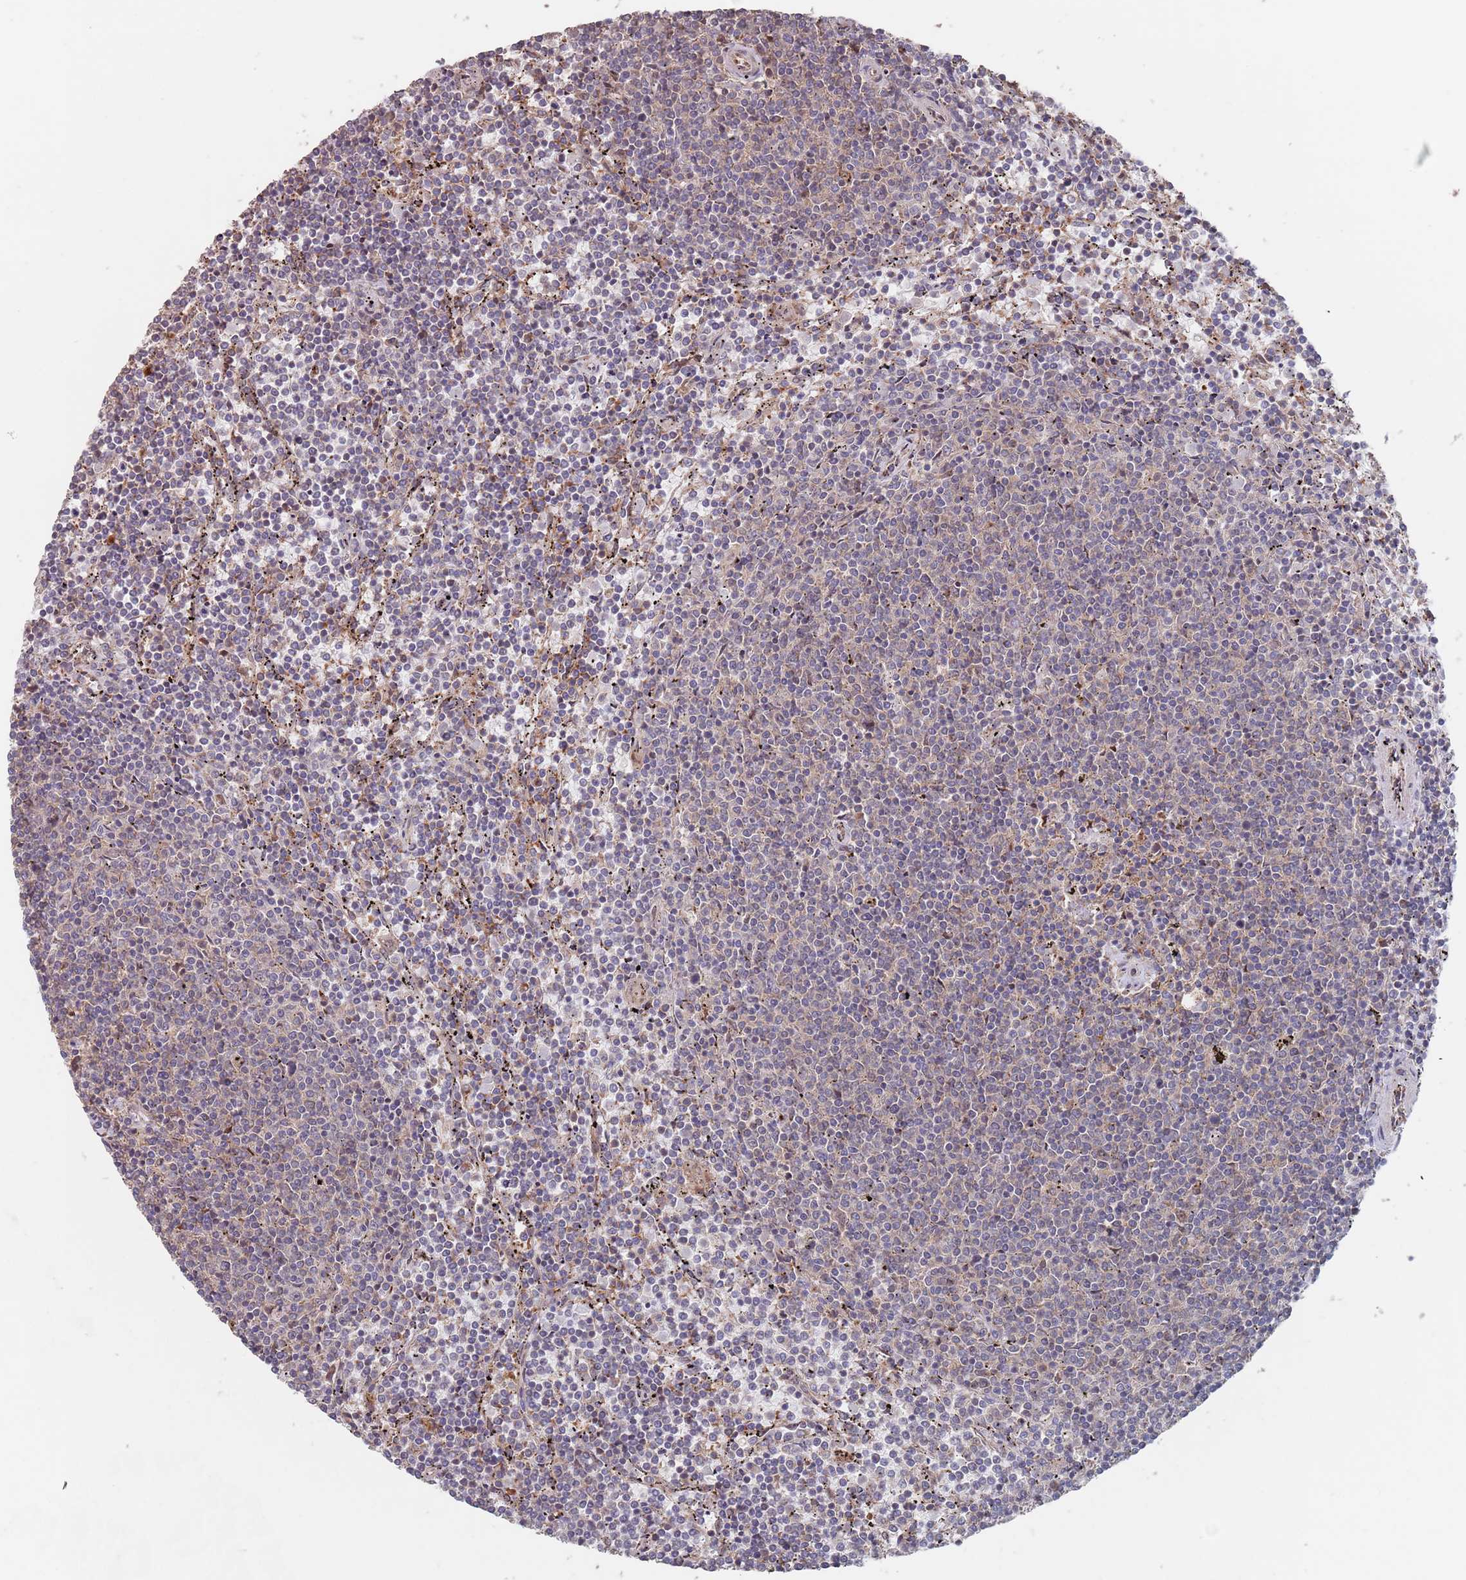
{"staining": {"intensity": "weak", "quantity": "<25%", "location": "cytoplasmic/membranous"}, "tissue": "lymphoma", "cell_type": "Tumor cells", "image_type": "cancer", "snomed": [{"axis": "morphology", "description": "Malignant lymphoma, non-Hodgkin's type, Low grade"}, {"axis": "topography", "description": "Spleen"}], "caption": "DAB immunohistochemical staining of human lymphoma reveals no significant positivity in tumor cells. (Stains: DAB IHC with hematoxylin counter stain, Microscopy: brightfield microscopy at high magnification).", "gene": "UNC45A", "patient": {"sex": "female", "age": 50}}